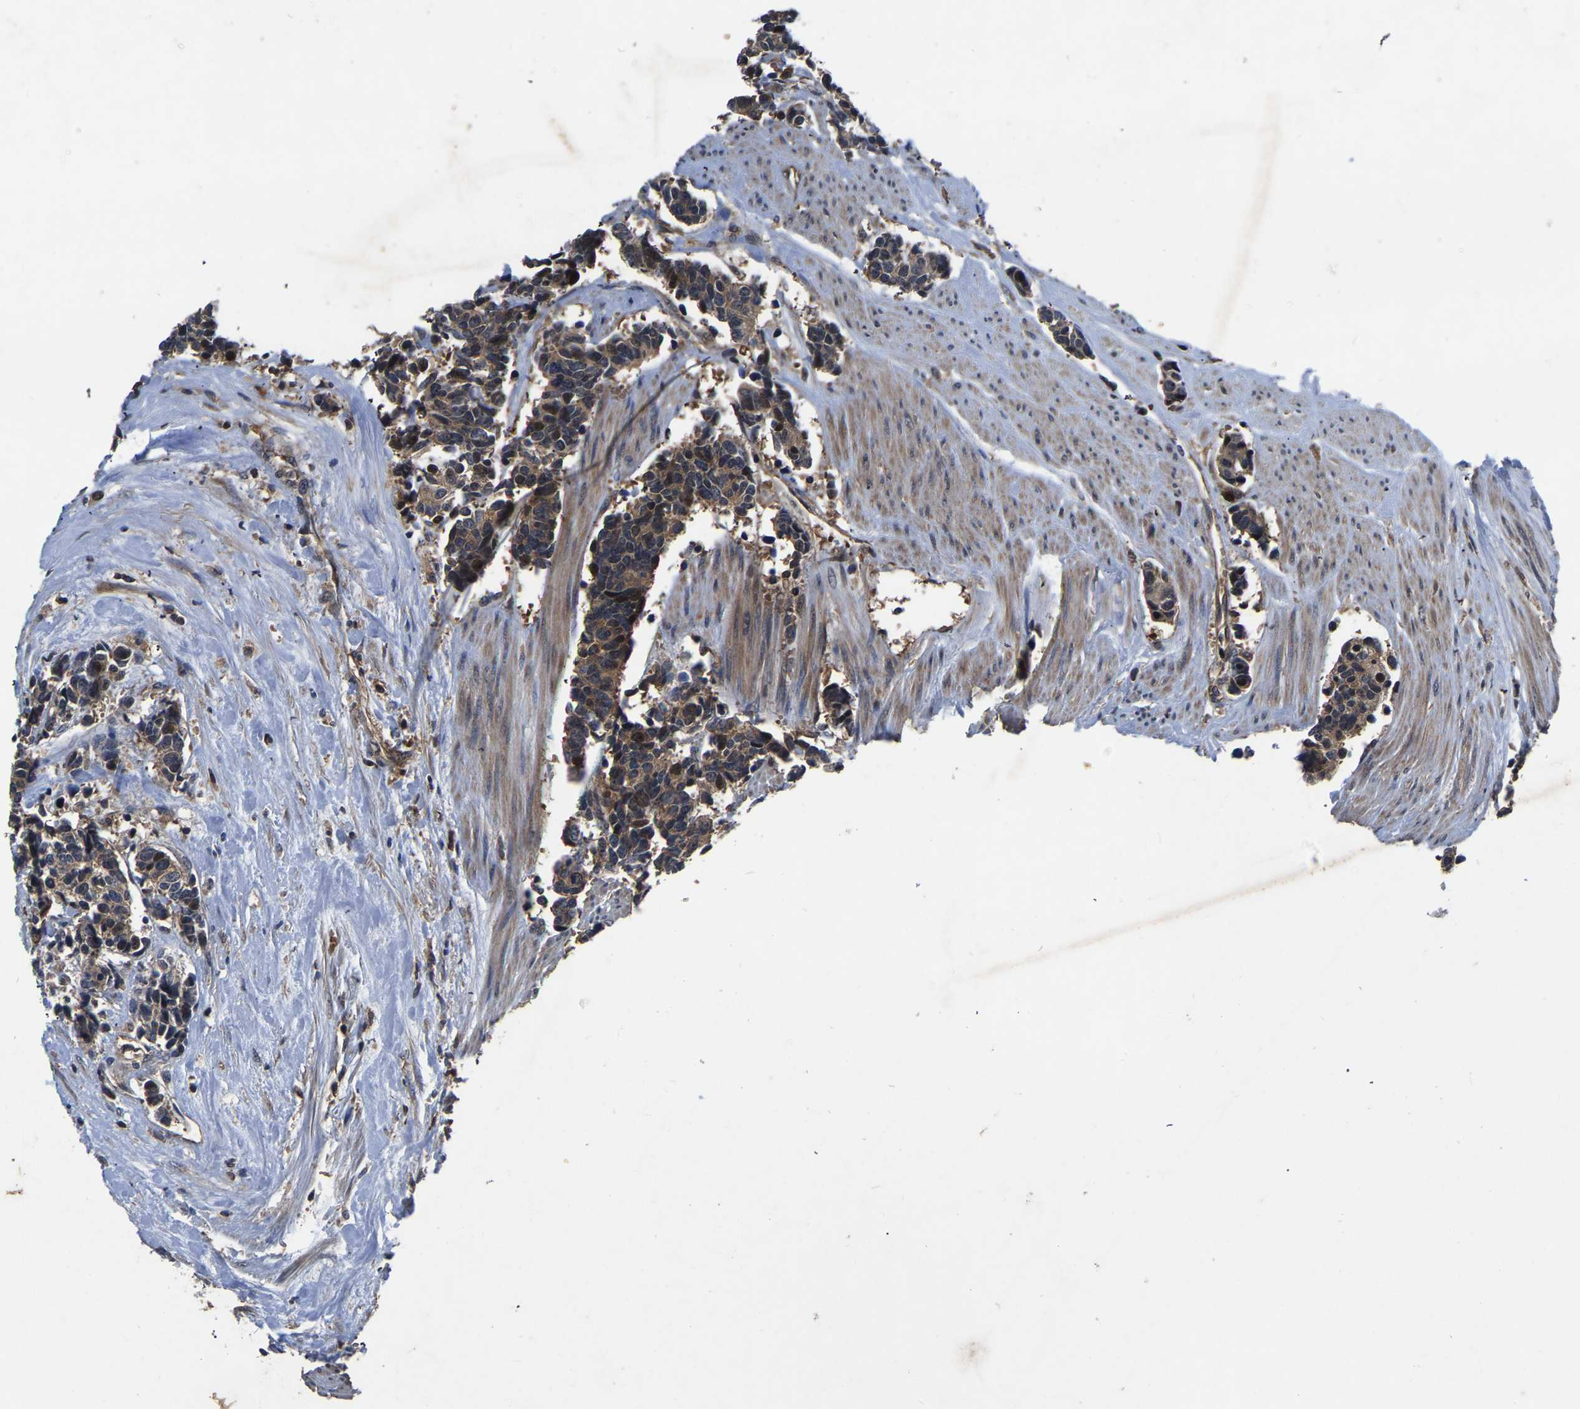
{"staining": {"intensity": "moderate", "quantity": ">75%", "location": "cytoplasmic/membranous"}, "tissue": "carcinoid", "cell_type": "Tumor cells", "image_type": "cancer", "snomed": [{"axis": "morphology", "description": "Carcinoma, NOS"}, {"axis": "morphology", "description": "Carcinoid, malignant, NOS"}, {"axis": "topography", "description": "Urinary bladder"}], "caption": "Carcinoid stained with a protein marker shows moderate staining in tumor cells.", "gene": "FGD5", "patient": {"sex": "male", "age": 57}}